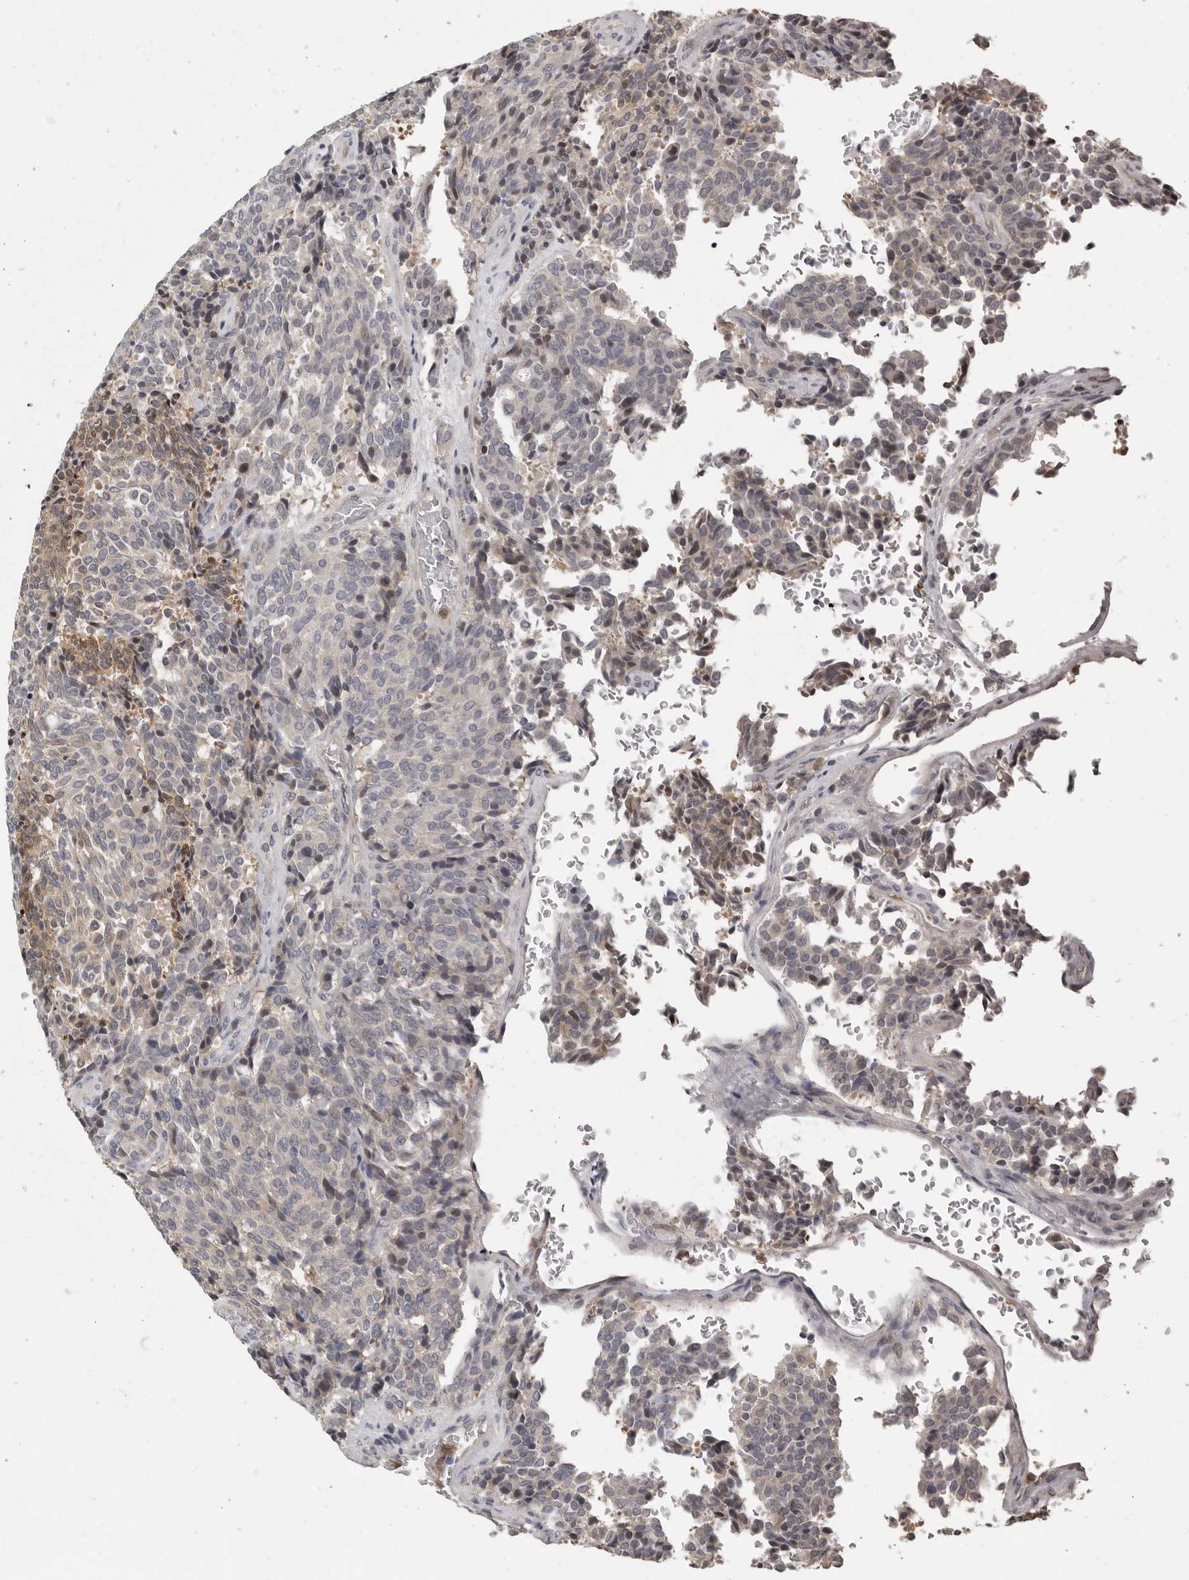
{"staining": {"intensity": "moderate", "quantity": "<25%", "location": "cytoplasmic/membranous"}, "tissue": "carcinoid", "cell_type": "Tumor cells", "image_type": "cancer", "snomed": [{"axis": "morphology", "description": "Carcinoid, malignant, NOS"}, {"axis": "topography", "description": "Pancreas"}], "caption": "Immunohistochemical staining of carcinoid exhibits moderate cytoplasmic/membranous protein expression in about <25% of tumor cells.", "gene": "RALGPS2", "patient": {"sex": "female", "age": 54}}